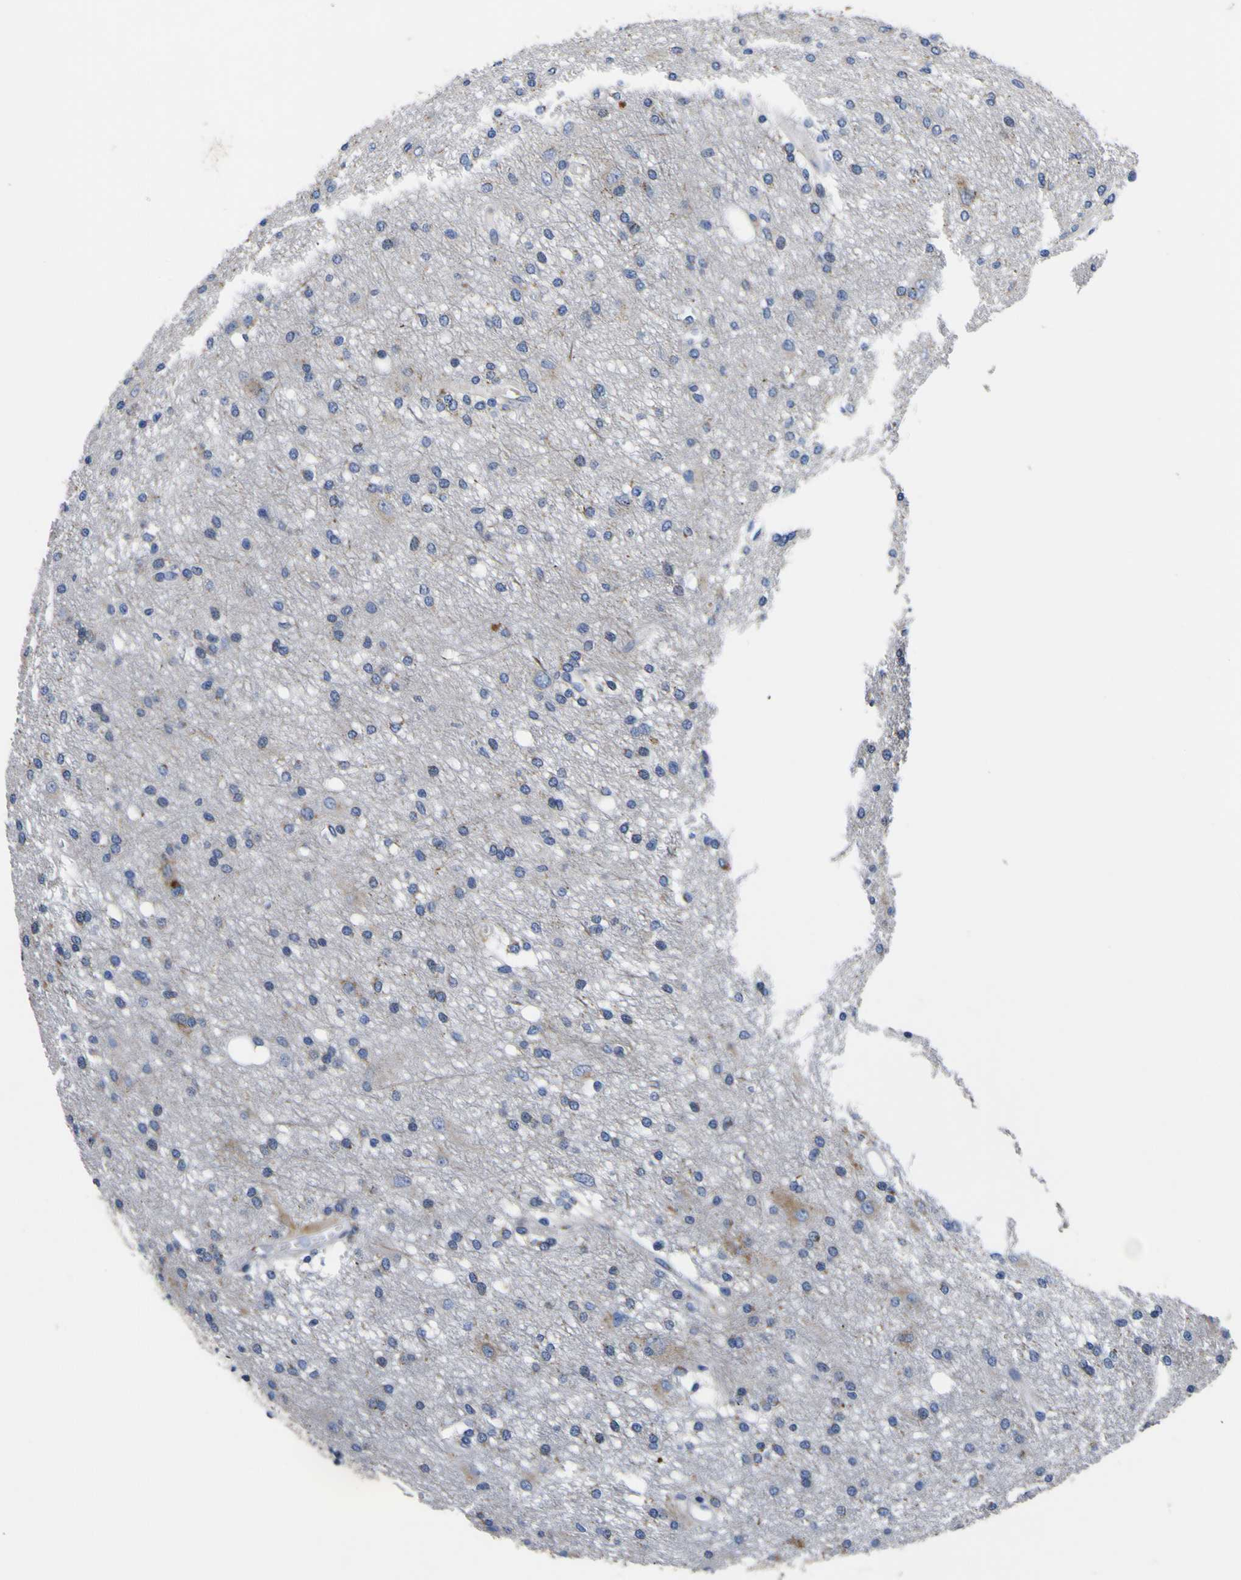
{"staining": {"intensity": "negative", "quantity": "none", "location": "none"}, "tissue": "glioma", "cell_type": "Tumor cells", "image_type": "cancer", "snomed": [{"axis": "morphology", "description": "Glioma, malignant, High grade"}, {"axis": "topography", "description": "Brain"}], "caption": "Tumor cells are negative for brown protein staining in high-grade glioma (malignant).", "gene": "COA1", "patient": {"sex": "female", "age": 59}}